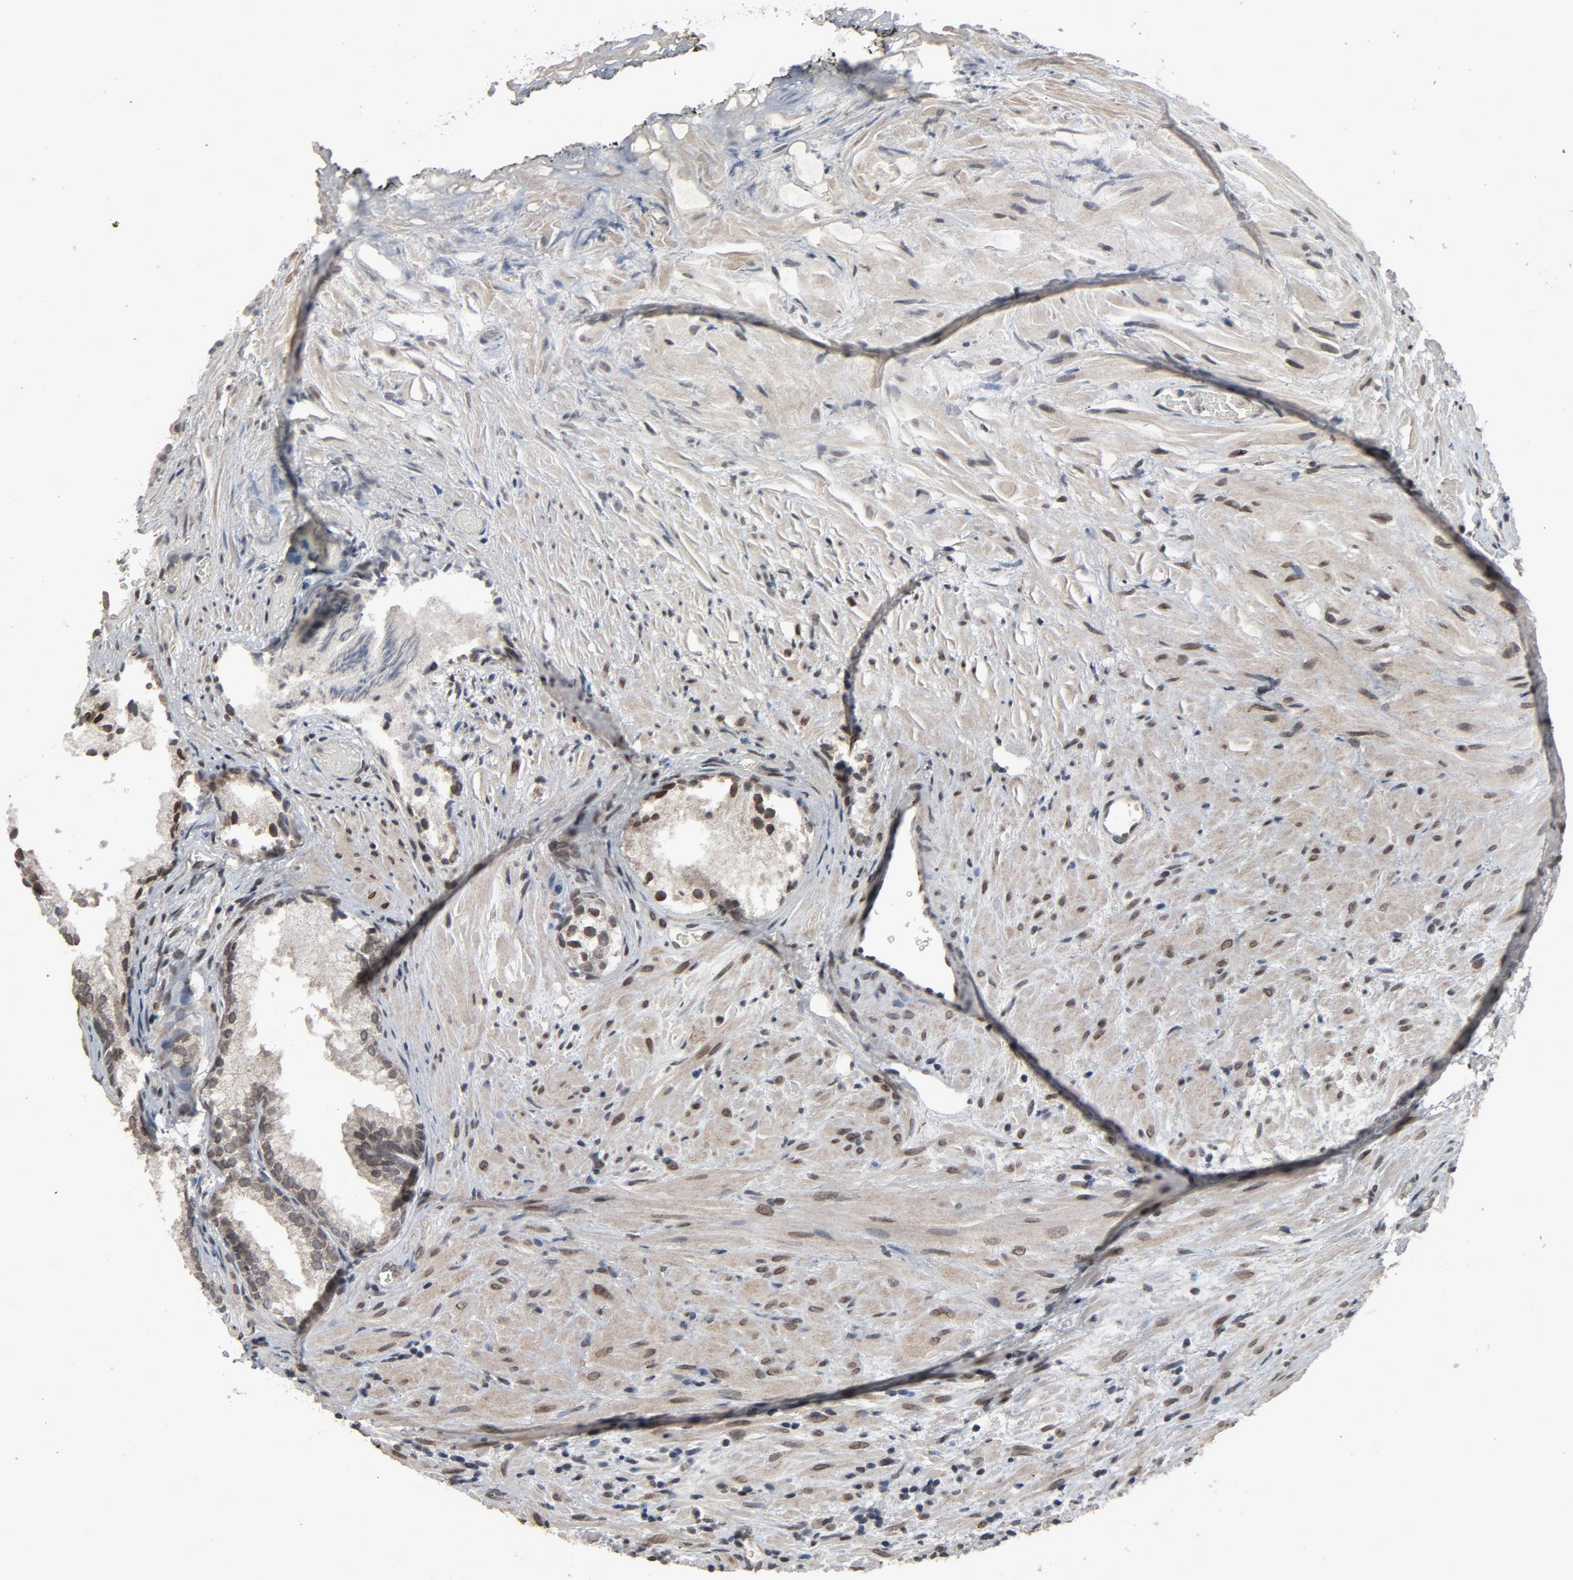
{"staining": {"intensity": "weak", "quantity": "25%-75%", "location": "cytoplasmic/membranous,nuclear"}, "tissue": "prostate", "cell_type": "Glandular cells", "image_type": "normal", "snomed": [{"axis": "morphology", "description": "Normal tissue, NOS"}, {"axis": "topography", "description": "Prostate"}], "caption": "DAB (3,3'-diaminobenzidine) immunohistochemical staining of normal human prostate demonstrates weak cytoplasmic/membranous,nuclear protein staining in about 25%-75% of glandular cells. The protein of interest is shown in brown color, while the nuclei are stained blue.", "gene": "POM121", "patient": {"sex": "male", "age": 76}}